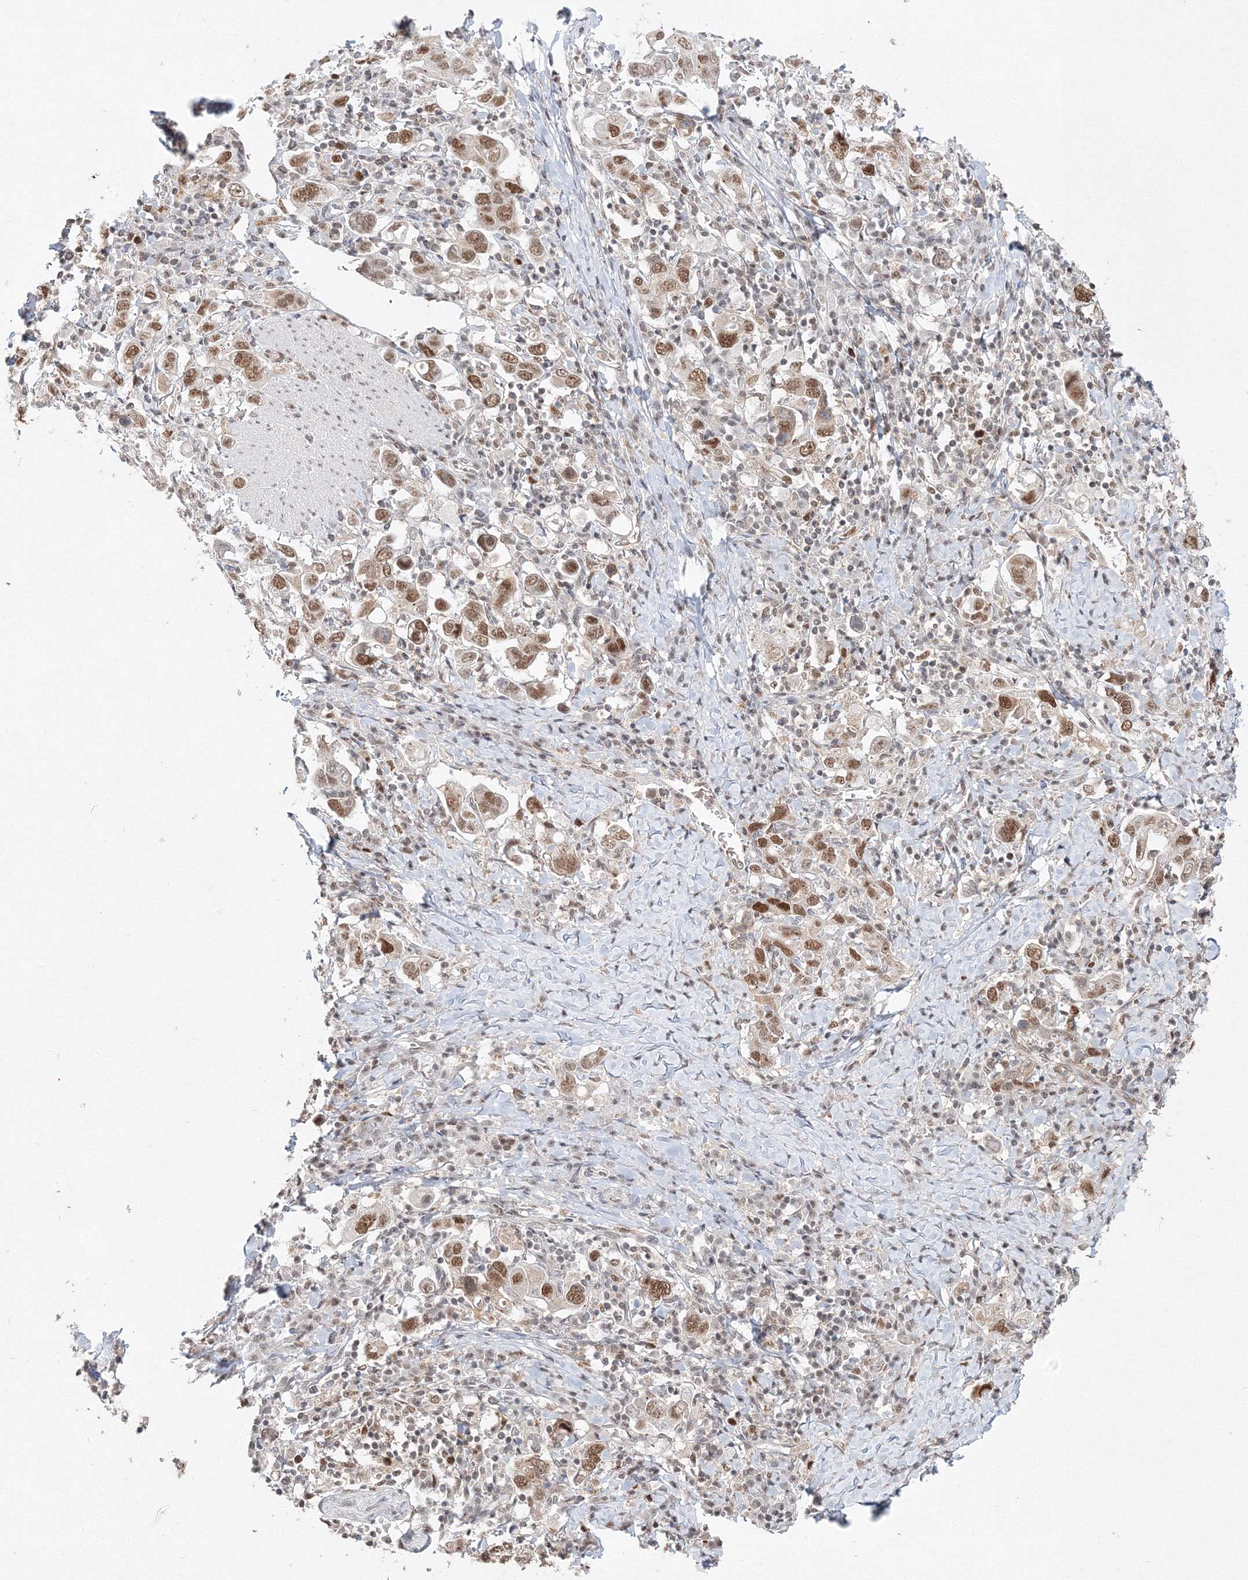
{"staining": {"intensity": "moderate", "quantity": ">75%", "location": "nuclear"}, "tissue": "stomach cancer", "cell_type": "Tumor cells", "image_type": "cancer", "snomed": [{"axis": "morphology", "description": "Adenocarcinoma, NOS"}, {"axis": "topography", "description": "Stomach, upper"}], "caption": "The photomicrograph shows immunohistochemical staining of stomach cancer. There is moderate nuclear expression is appreciated in about >75% of tumor cells.", "gene": "IWS1", "patient": {"sex": "male", "age": 62}}